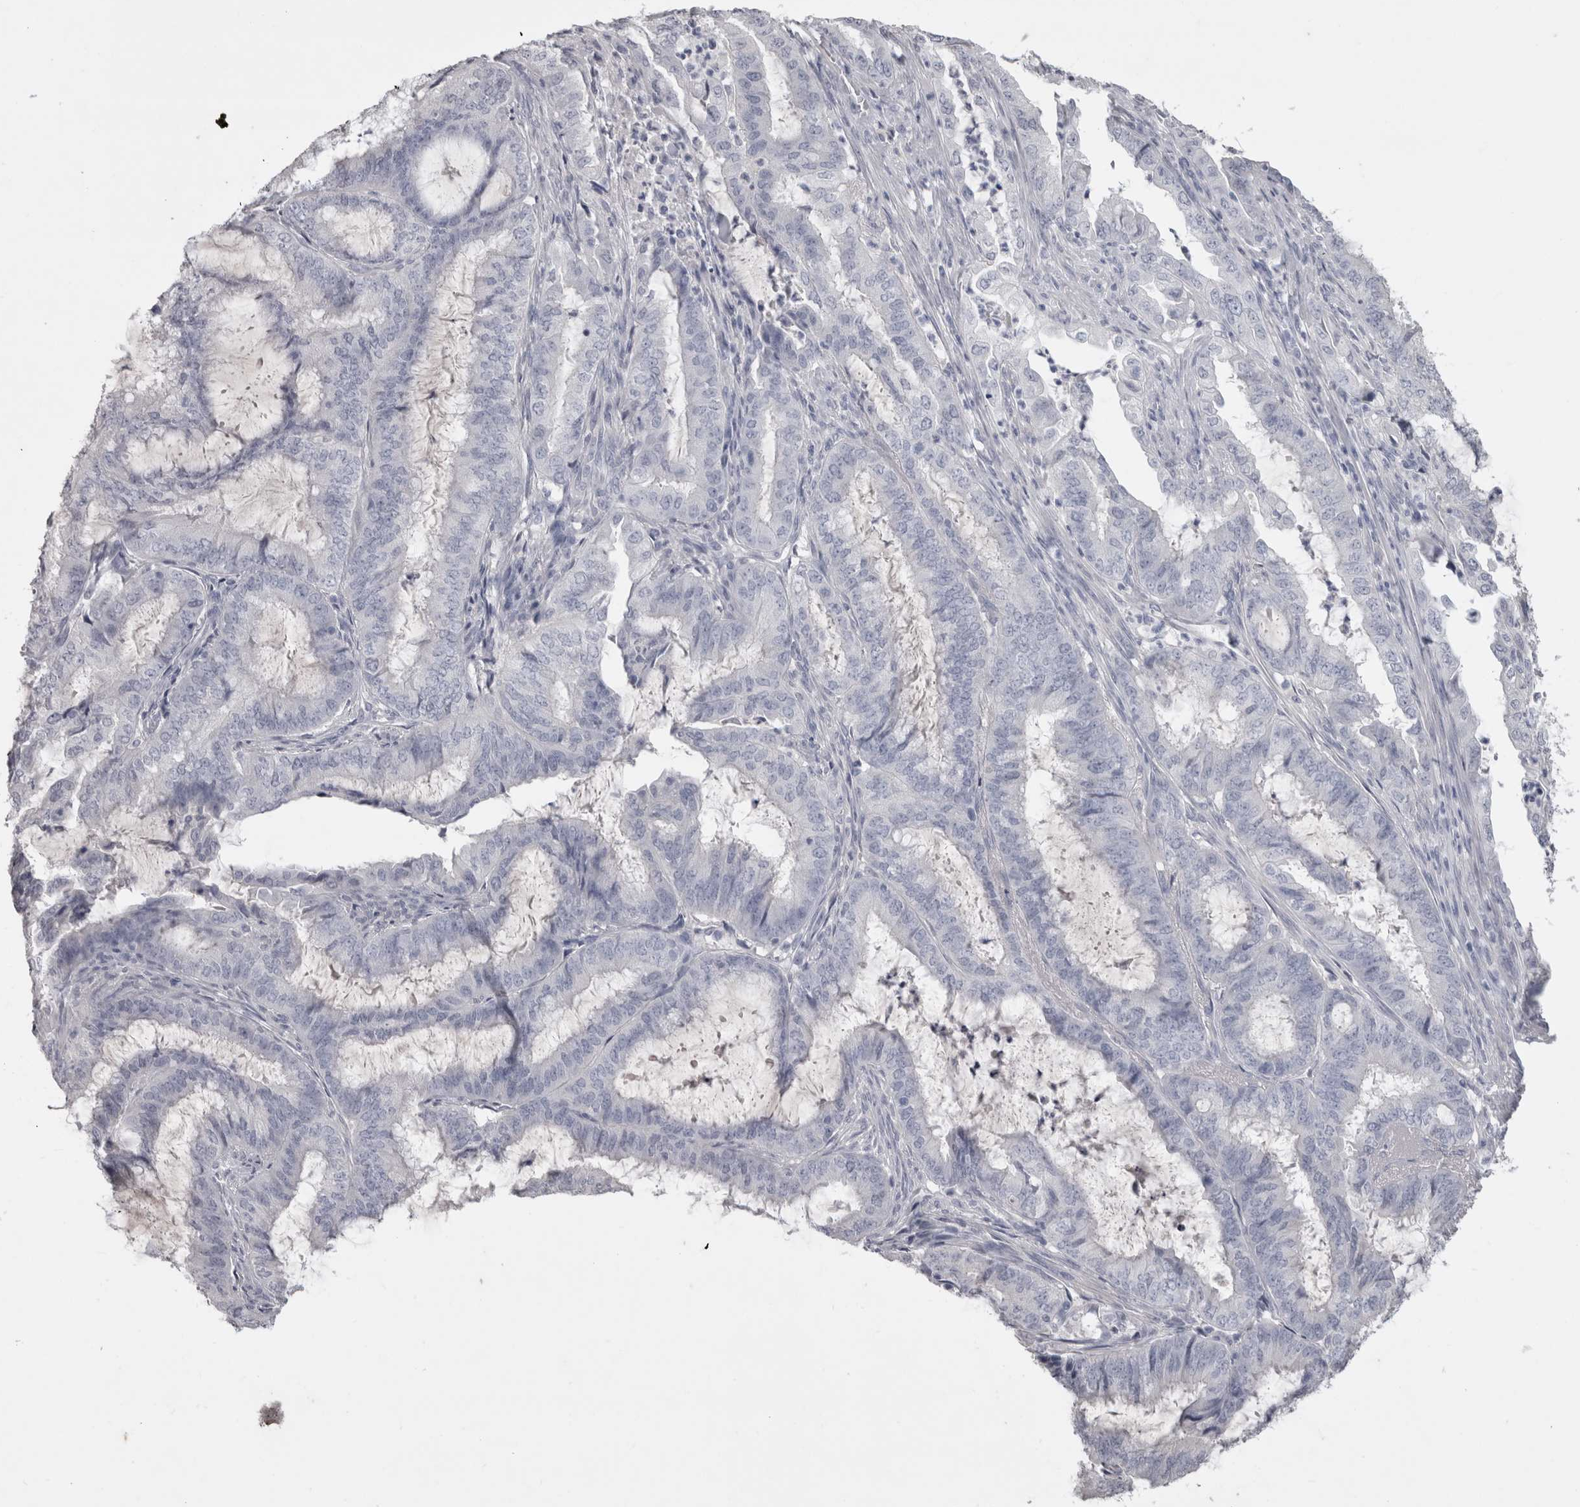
{"staining": {"intensity": "negative", "quantity": "none", "location": "none"}, "tissue": "endometrial cancer", "cell_type": "Tumor cells", "image_type": "cancer", "snomed": [{"axis": "morphology", "description": "Adenocarcinoma, NOS"}, {"axis": "topography", "description": "Endometrium"}], "caption": "High magnification brightfield microscopy of endometrial cancer stained with DAB (3,3'-diaminobenzidine) (brown) and counterstained with hematoxylin (blue): tumor cells show no significant positivity. Brightfield microscopy of immunohistochemistry stained with DAB (3,3'-diaminobenzidine) (brown) and hematoxylin (blue), captured at high magnification.", "gene": "ADAM2", "patient": {"sex": "female", "age": 49}}